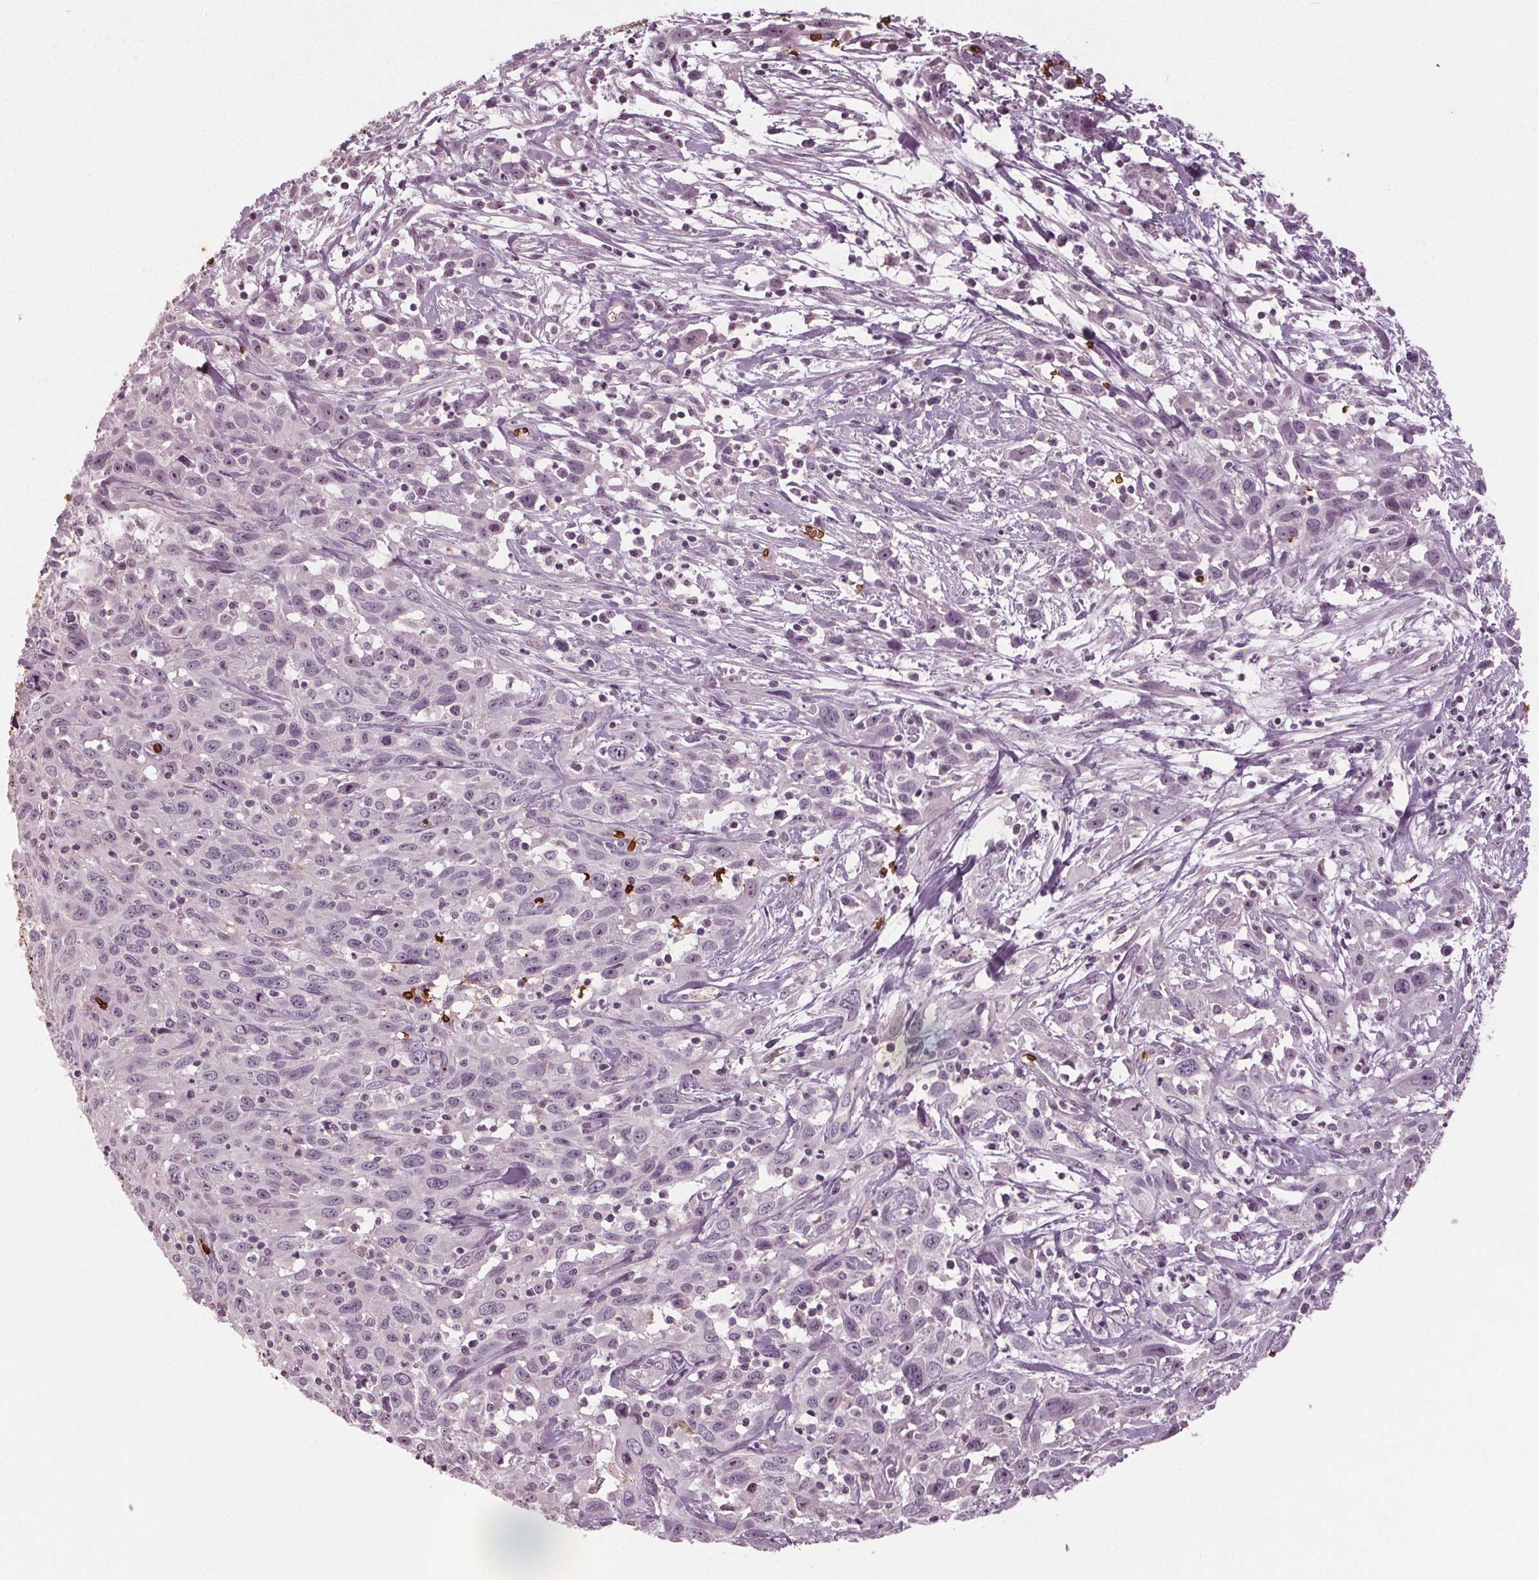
{"staining": {"intensity": "negative", "quantity": "none", "location": "none"}, "tissue": "cervical cancer", "cell_type": "Tumor cells", "image_type": "cancer", "snomed": [{"axis": "morphology", "description": "Squamous cell carcinoma, NOS"}, {"axis": "topography", "description": "Cervix"}], "caption": "This photomicrograph is of cervical cancer stained with immunohistochemistry to label a protein in brown with the nuclei are counter-stained blue. There is no positivity in tumor cells.", "gene": "SLC4A1", "patient": {"sex": "female", "age": 38}}